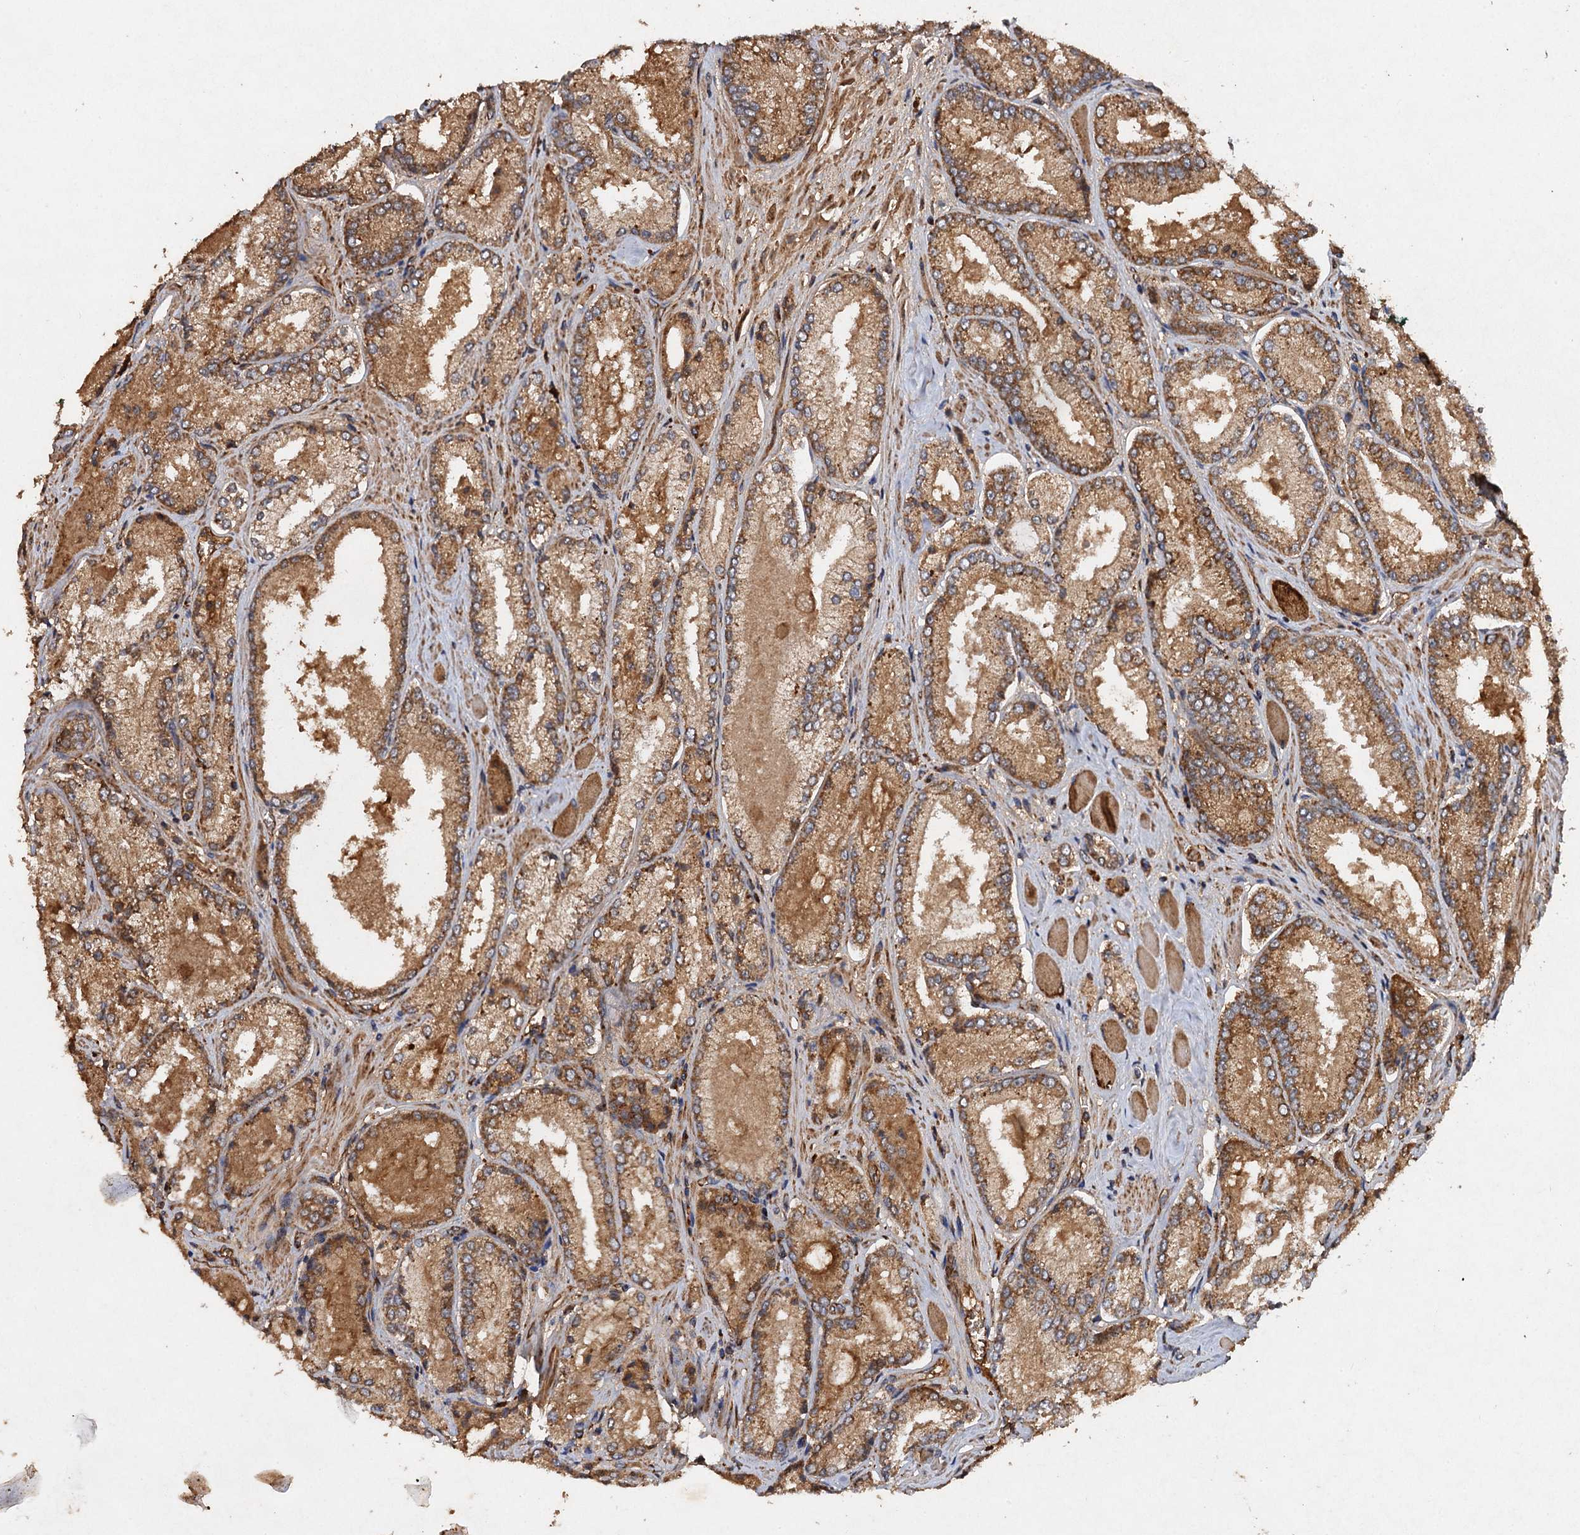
{"staining": {"intensity": "strong", "quantity": ">75%", "location": "cytoplasmic/membranous"}, "tissue": "prostate cancer", "cell_type": "Tumor cells", "image_type": "cancer", "snomed": [{"axis": "morphology", "description": "Adenocarcinoma, Low grade"}, {"axis": "topography", "description": "Prostate"}], "caption": "A photomicrograph of human prostate low-grade adenocarcinoma stained for a protein exhibits strong cytoplasmic/membranous brown staining in tumor cells.", "gene": "NDUFA13", "patient": {"sex": "male", "age": 74}}